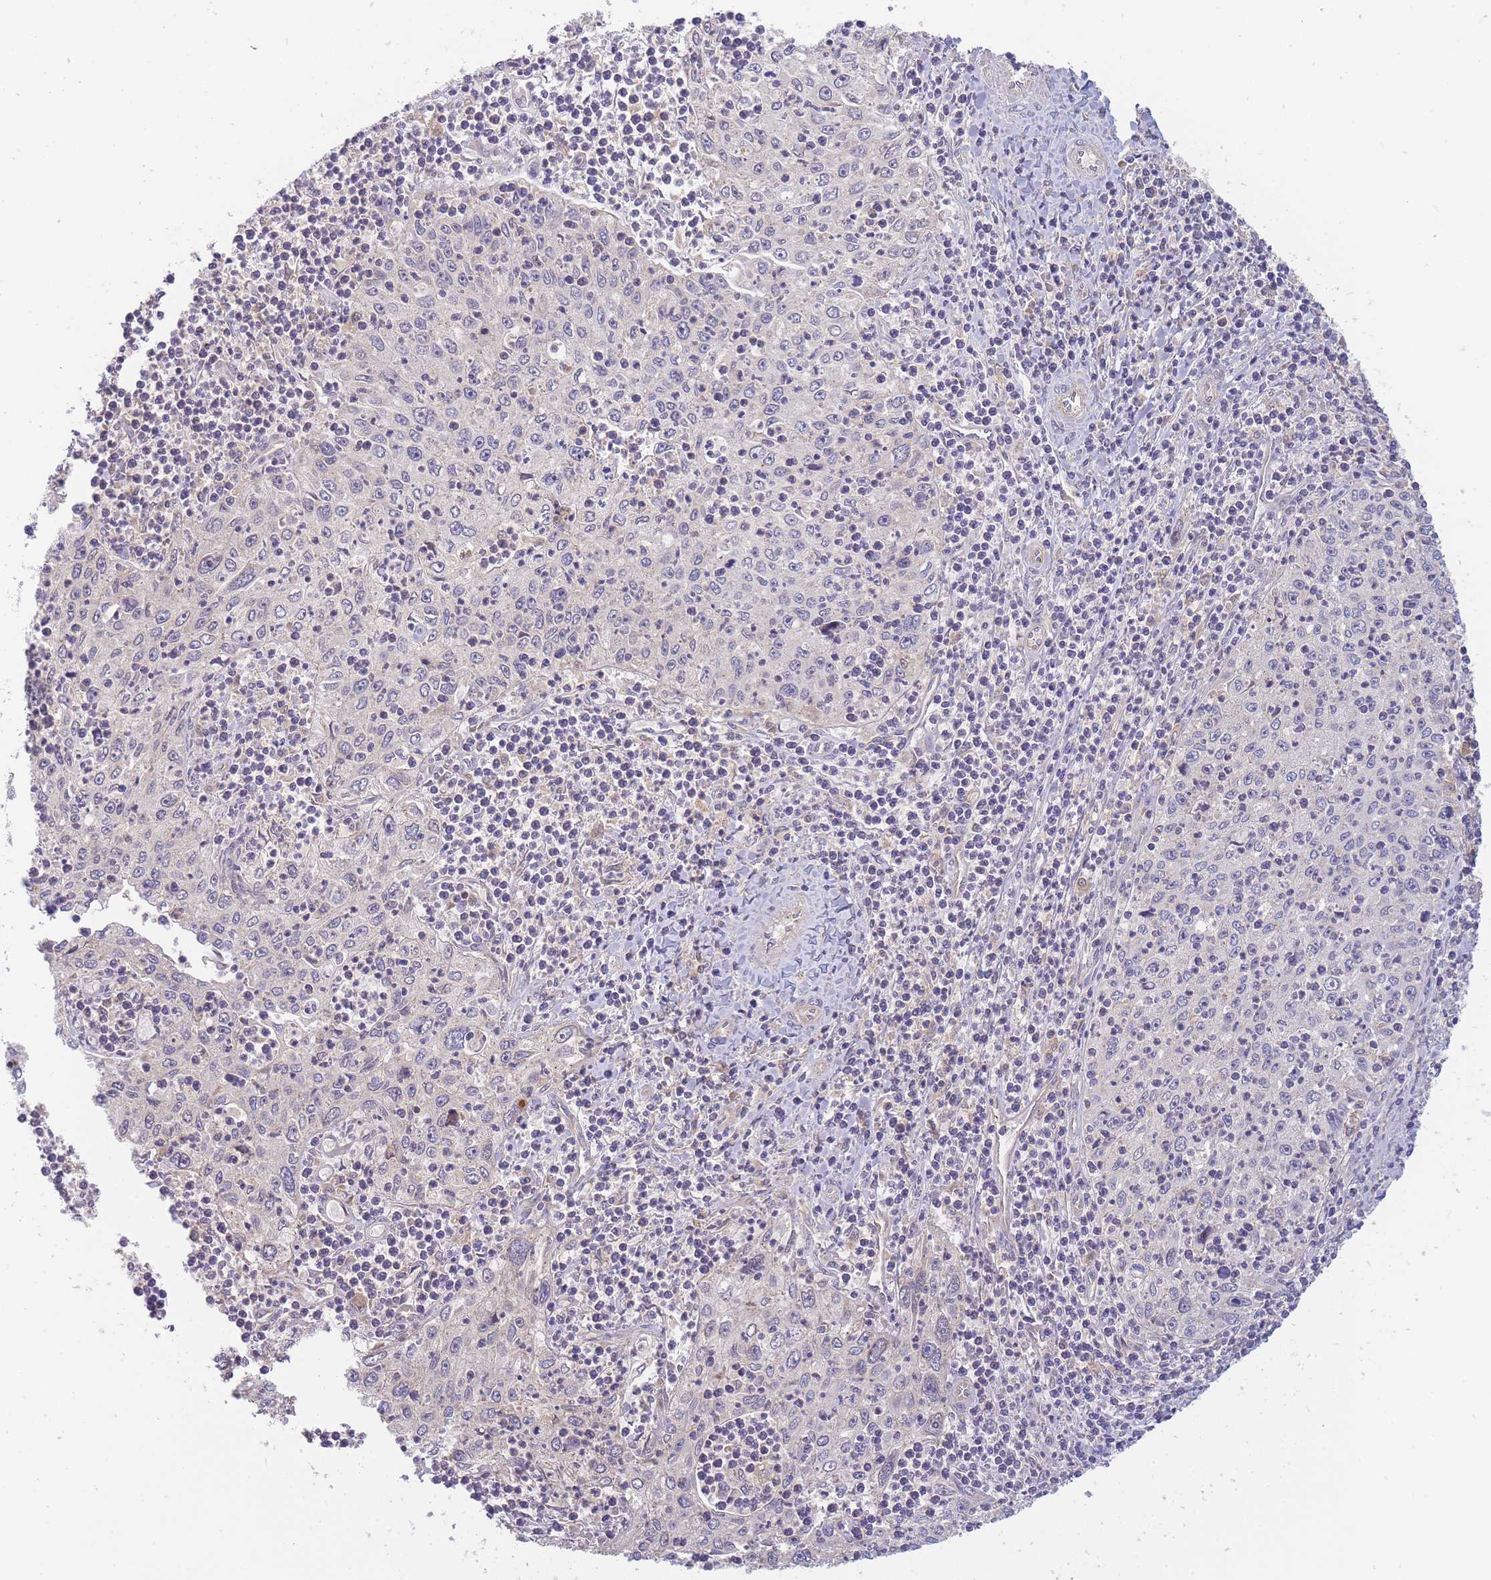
{"staining": {"intensity": "negative", "quantity": "none", "location": "none"}, "tissue": "cervical cancer", "cell_type": "Tumor cells", "image_type": "cancer", "snomed": [{"axis": "morphology", "description": "Squamous cell carcinoma, NOS"}, {"axis": "topography", "description": "Cervix"}], "caption": "Protein analysis of cervical squamous cell carcinoma exhibits no significant expression in tumor cells.", "gene": "NDUFAF5", "patient": {"sex": "female", "age": 30}}